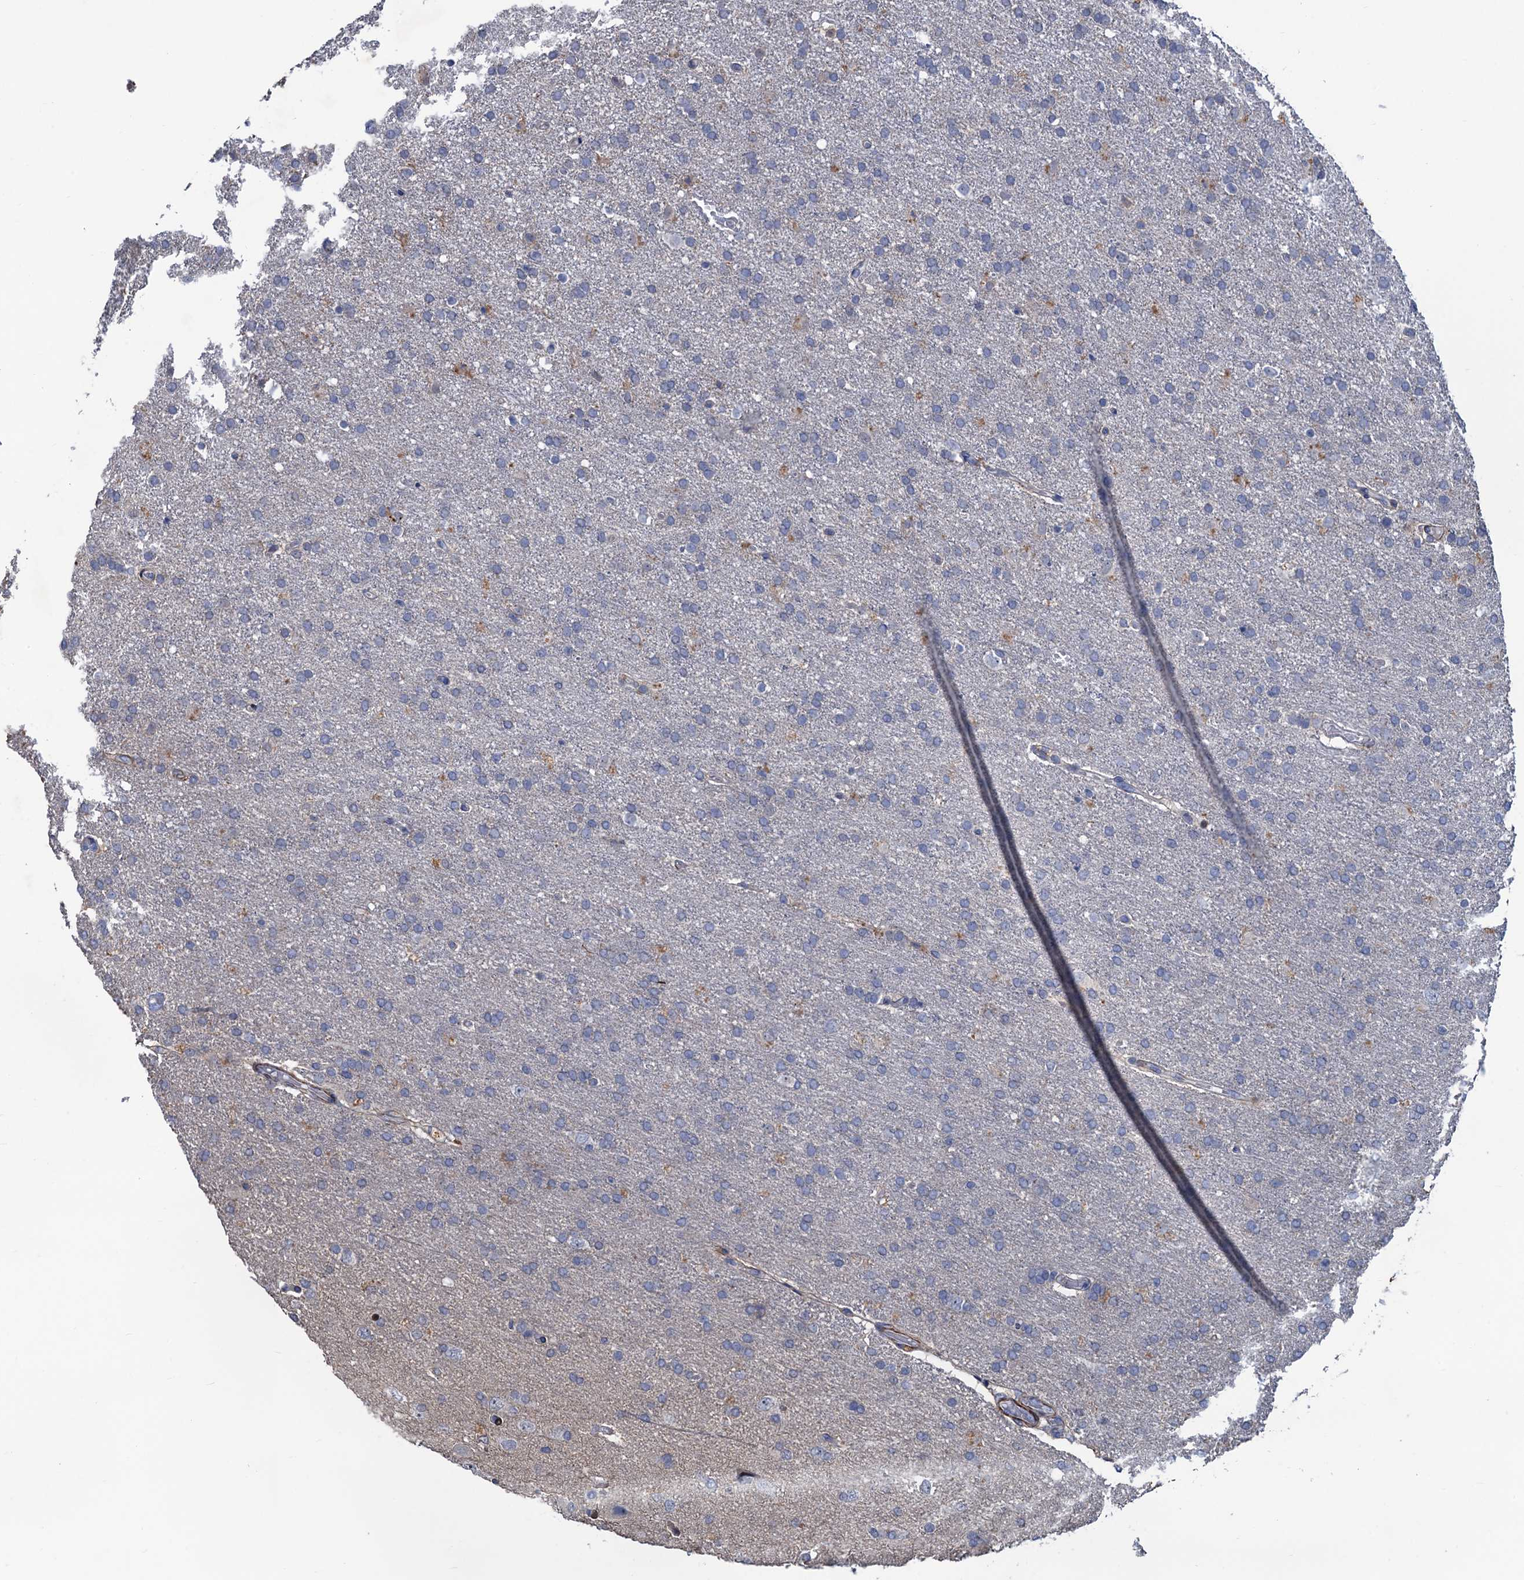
{"staining": {"intensity": "negative", "quantity": "none", "location": "none"}, "tissue": "glioma", "cell_type": "Tumor cells", "image_type": "cancer", "snomed": [{"axis": "morphology", "description": "Glioma, malignant, High grade"}, {"axis": "topography", "description": "Brain"}], "caption": "Tumor cells are negative for brown protein staining in high-grade glioma (malignant).", "gene": "ESYT3", "patient": {"sex": "male", "age": 72}}